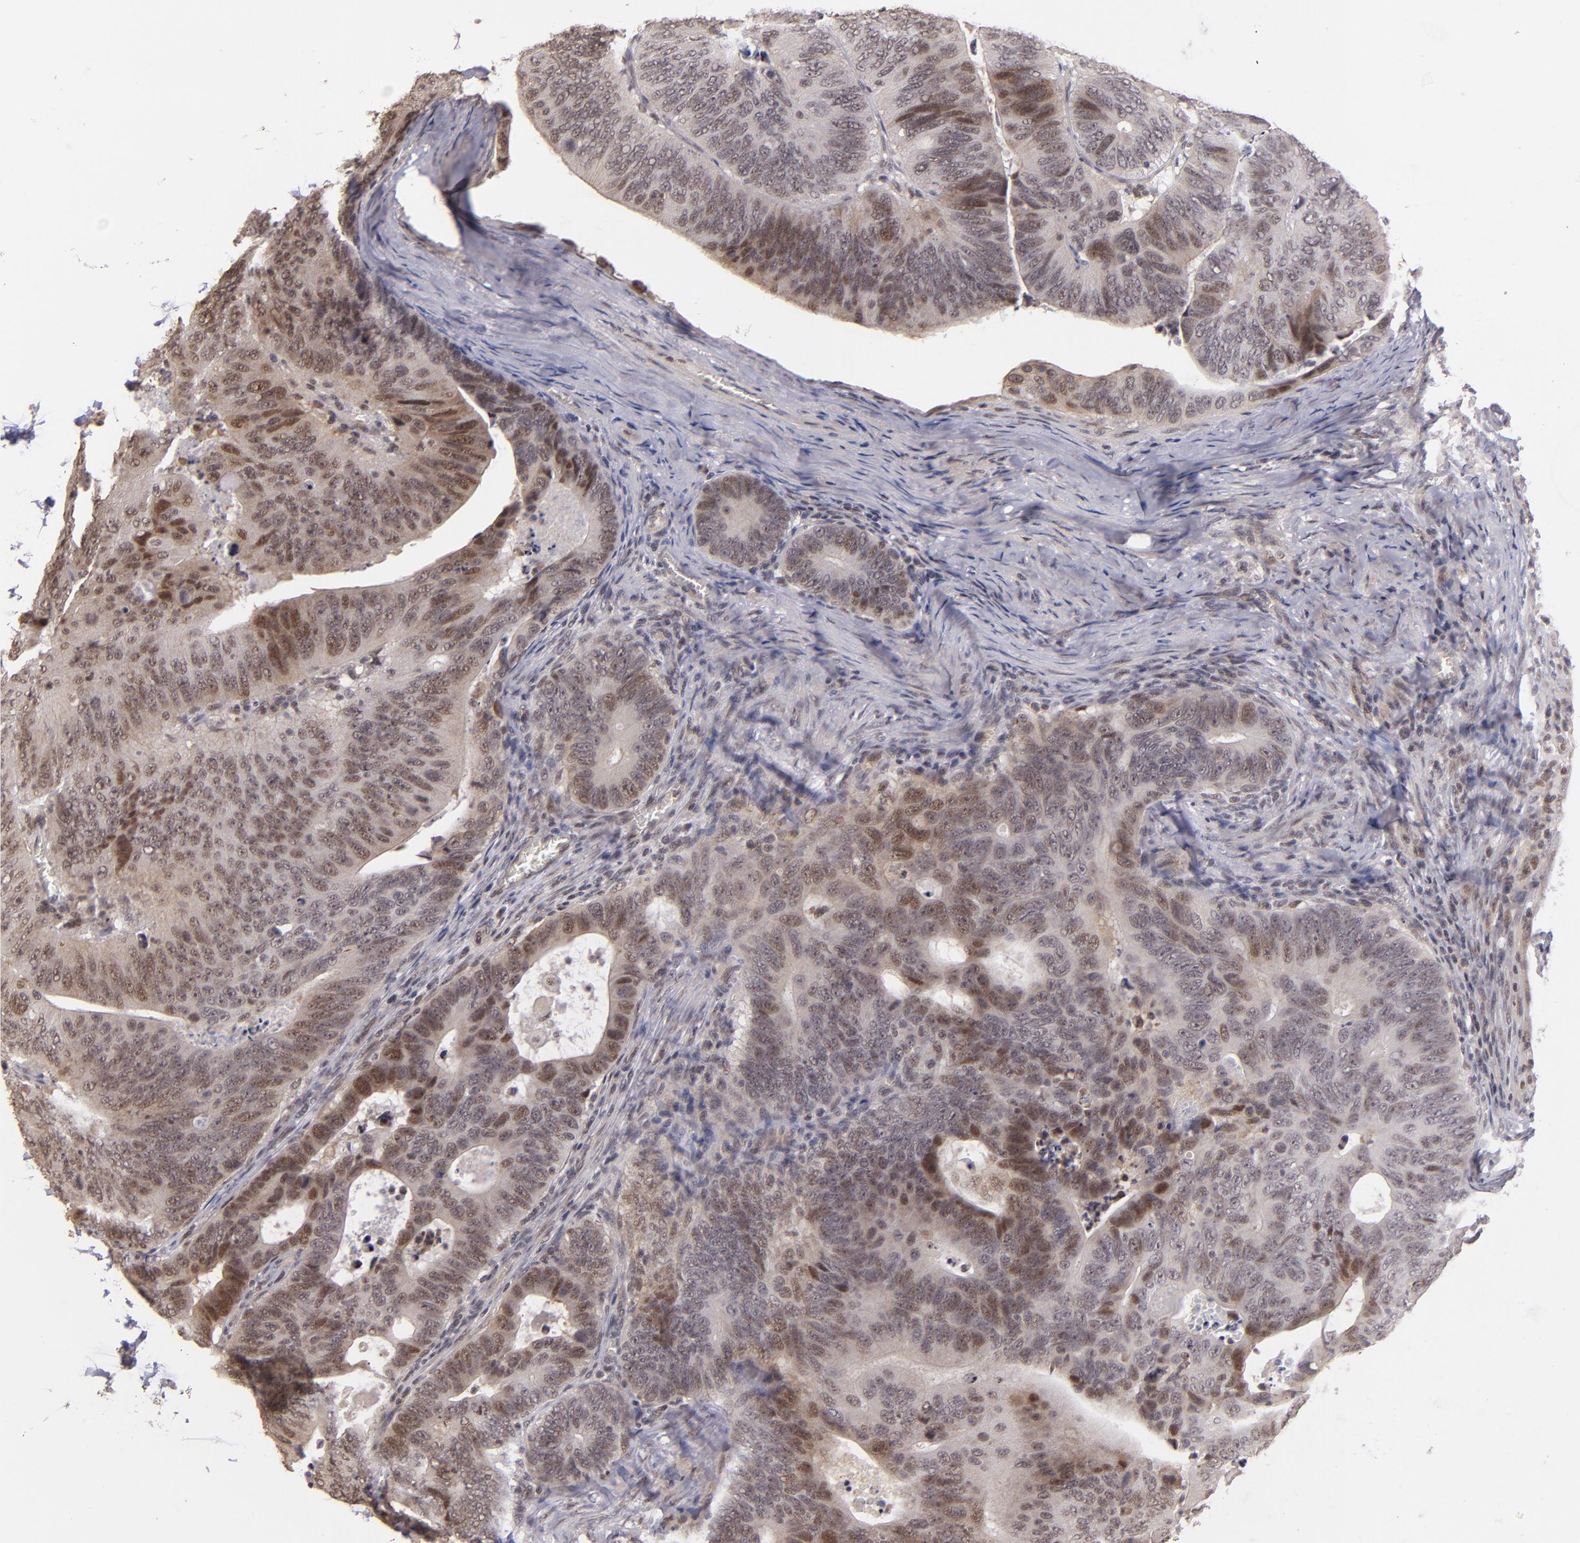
{"staining": {"intensity": "moderate", "quantity": "25%-75%", "location": "nuclear"}, "tissue": "colorectal cancer", "cell_type": "Tumor cells", "image_type": "cancer", "snomed": [{"axis": "morphology", "description": "Adenocarcinoma, NOS"}, {"axis": "topography", "description": "Colon"}], "caption": "There is medium levels of moderate nuclear expression in tumor cells of colorectal adenocarcinoma, as demonstrated by immunohistochemical staining (brown color).", "gene": "RARB", "patient": {"sex": "female", "age": 55}}